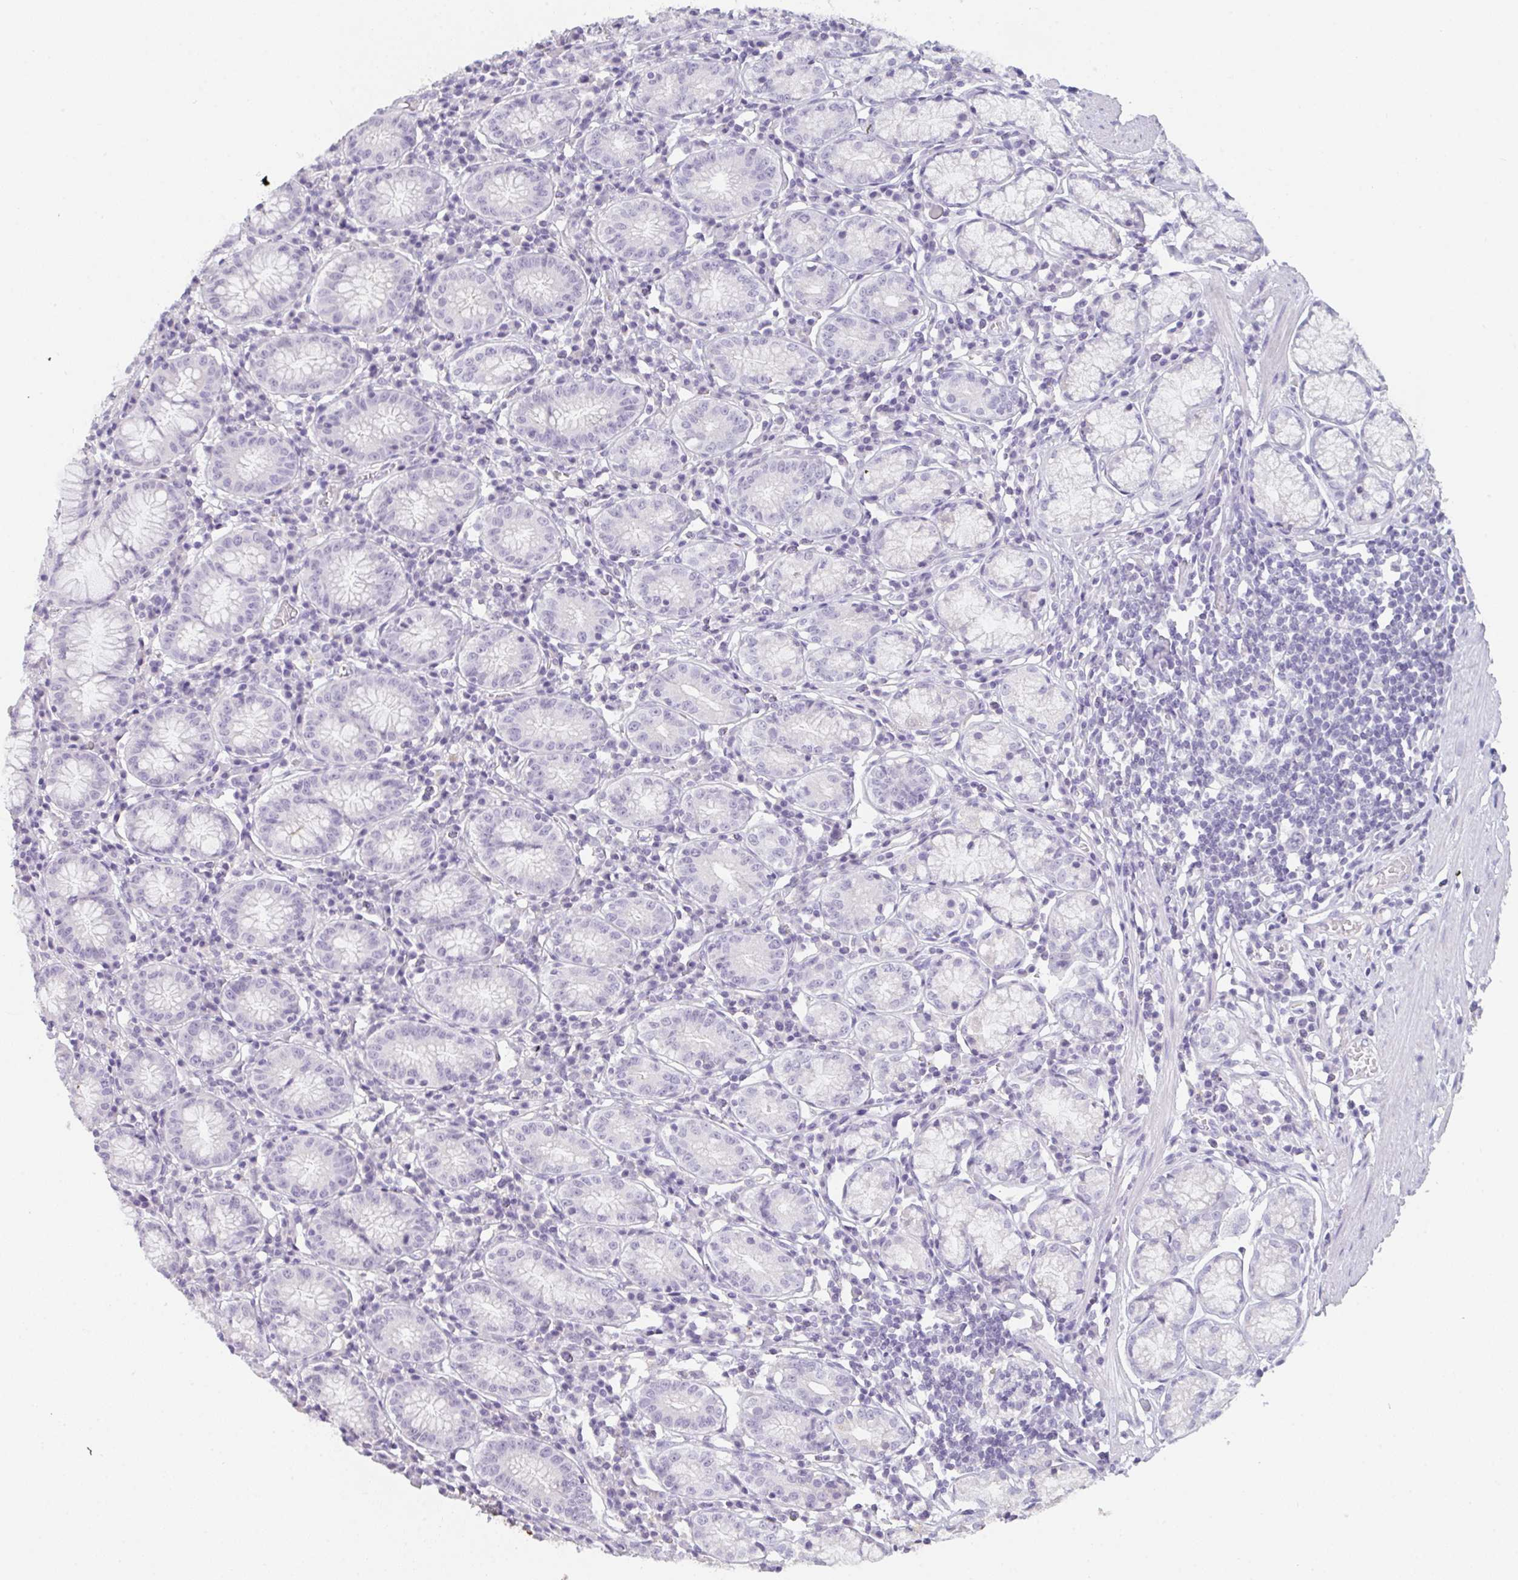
{"staining": {"intensity": "negative", "quantity": "none", "location": "none"}, "tissue": "stomach", "cell_type": "Glandular cells", "image_type": "normal", "snomed": [{"axis": "morphology", "description": "Normal tissue, NOS"}, {"axis": "topography", "description": "Stomach"}], "caption": "Immunohistochemistry (IHC) photomicrograph of benign stomach: stomach stained with DAB reveals no significant protein expression in glandular cells.", "gene": "C1QTNF8", "patient": {"sex": "male", "age": 55}}